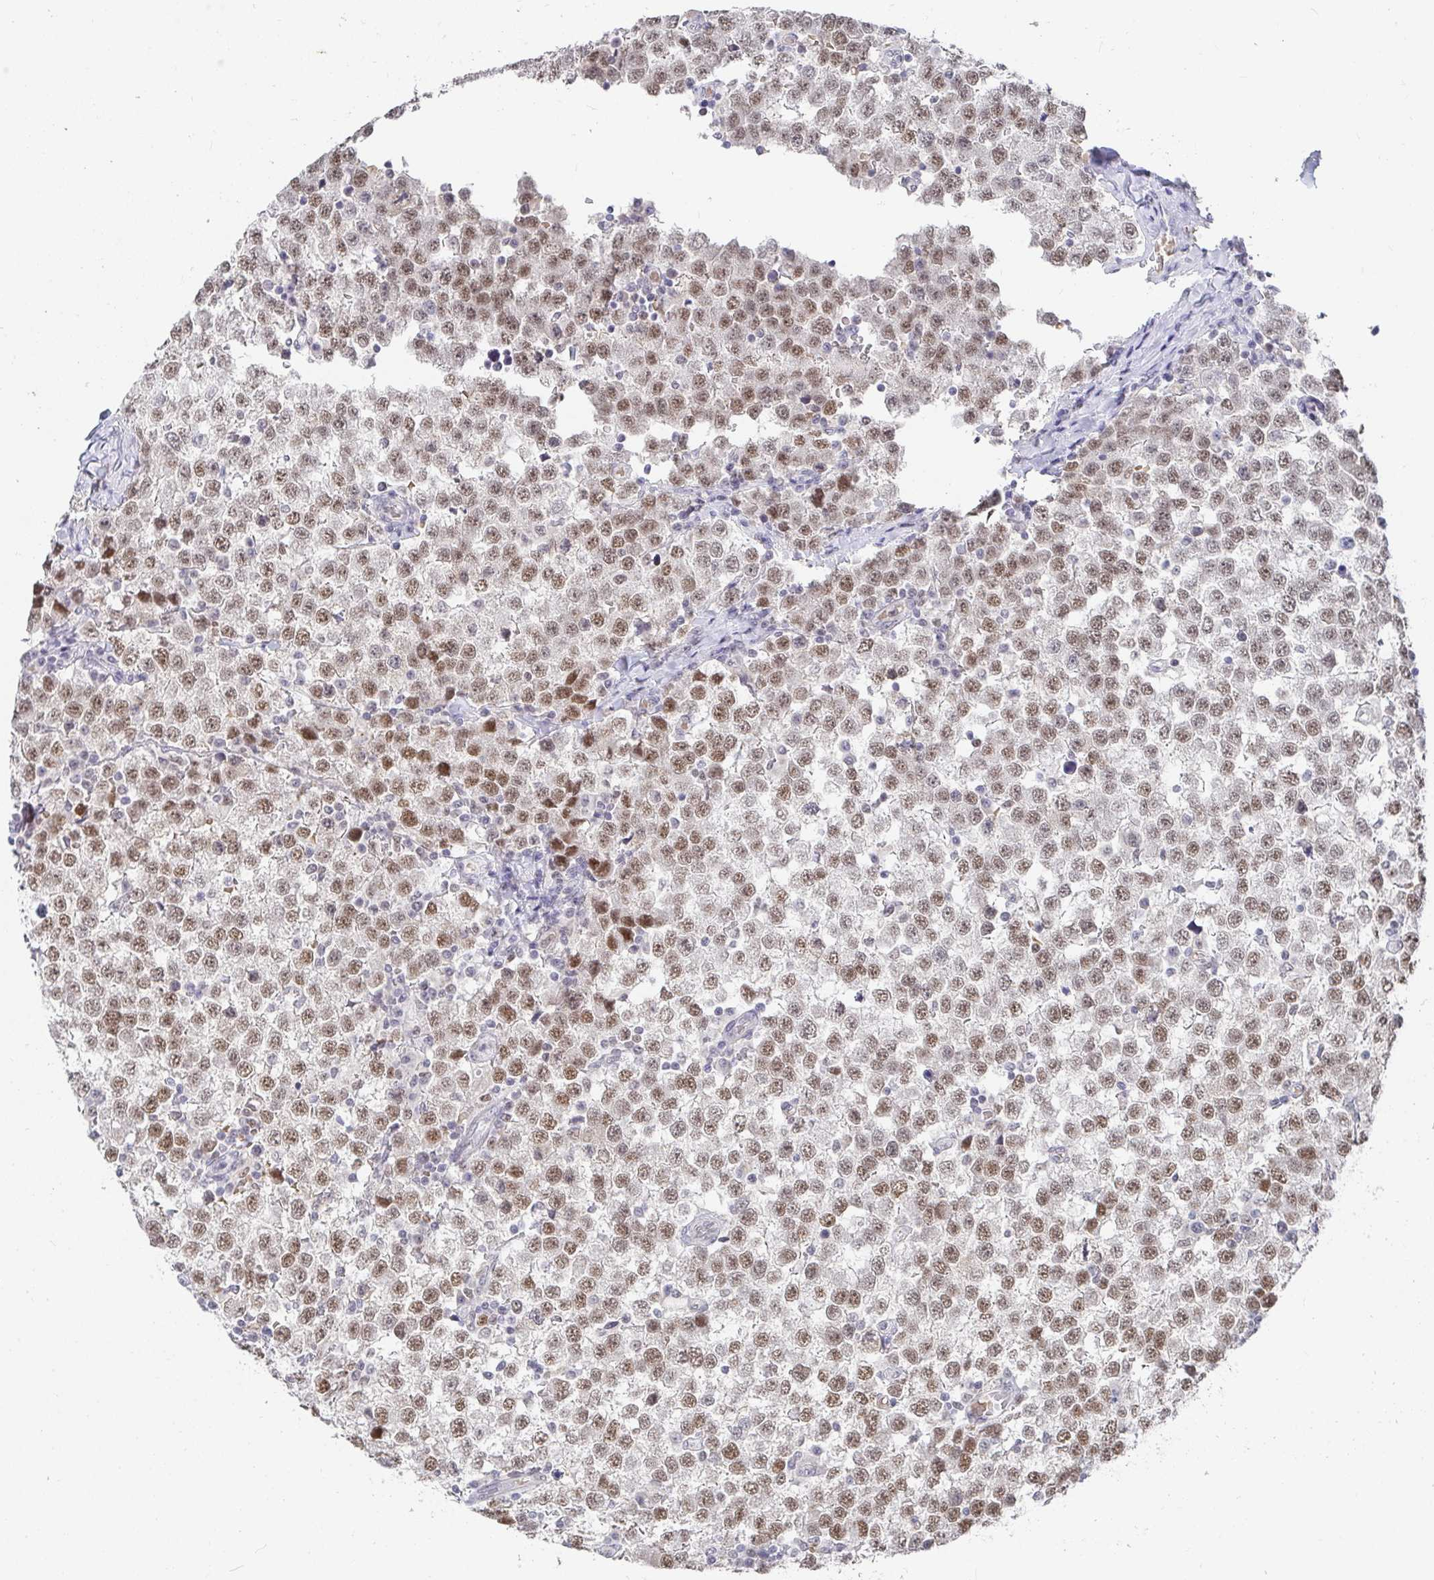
{"staining": {"intensity": "moderate", "quantity": ">75%", "location": "nuclear"}, "tissue": "testis cancer", "cell_type": "Tumor cells", "image_type": "cancer", "snomed": [{"axis": "morphology", "description": "Seminoma, NOS"}, {"axis": "topography", "description": "Testis"}], "caption": "A high-resolution photomicrograph shows immunohistochemistry (IHC) staining of seminoma (testis), which shows moderate nuclear expression in approximately >75% of tumor cells. The protein of interest is stained brown, and the nuclei are stained in blue (DAB (3,3'-diaminobenzidine) IHC with brightfield microscopy, high magnification).", "gene": "RCOR1", "patient": {"sex": "male", "age": 34}}